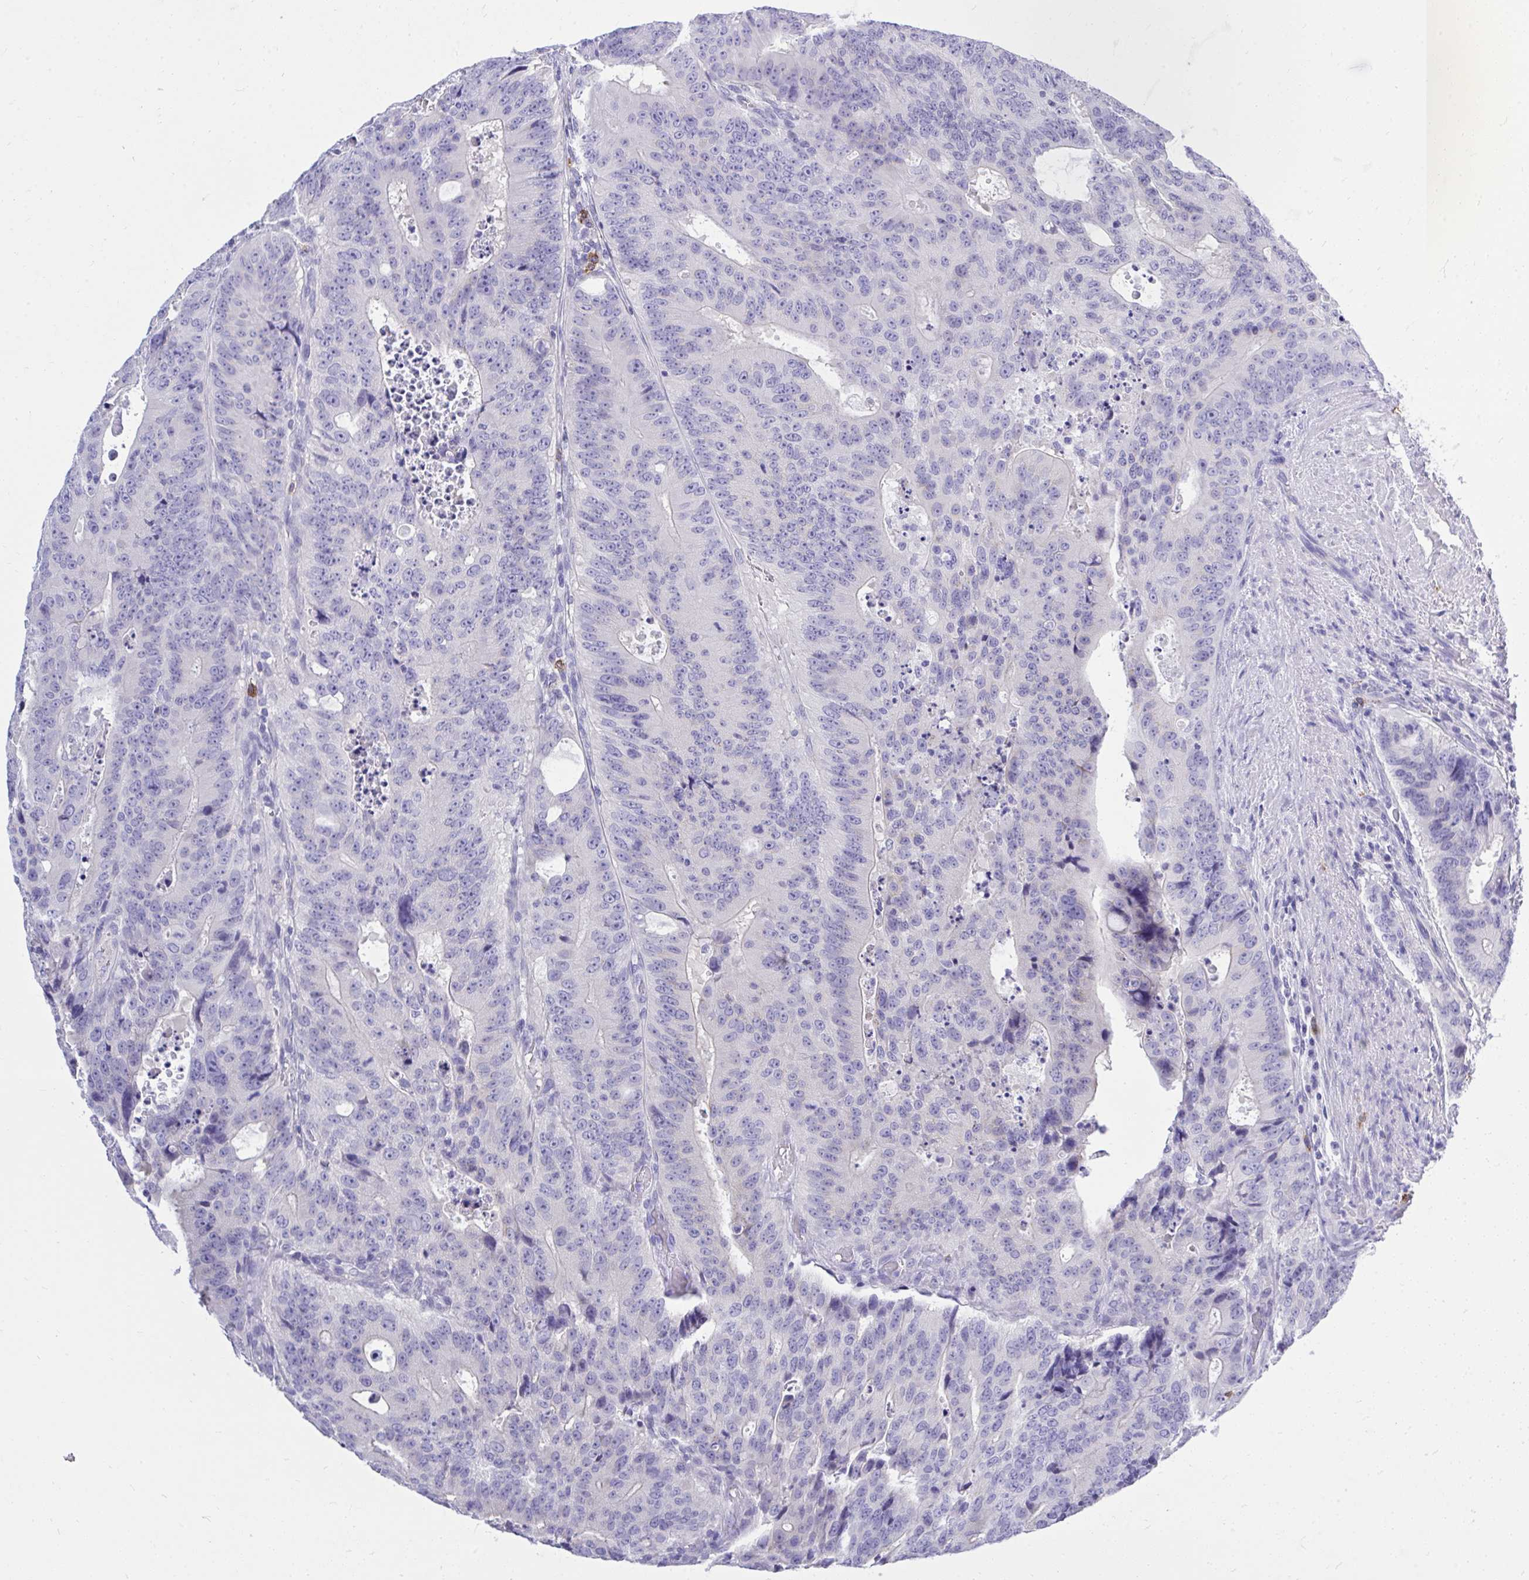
{"staining": {"intensity": "negative", "quantity": "none", "location": "none"}, "tissue": "colorectal cancer", "cell_type": "Tumor cells", "image_type": "cancer", "snomed": [{"axis": "morphology", "description": "Adenocarcinoma, NOS"}, {"axis": "topography", "description": "Colon"}], "caption": "Histopathology image shows no protein staining in tumor cells of colorectal cancer (adenocarcinoma) tissue.", "gene": "PSD", "patient": {"sex": "male", "age": 62}}